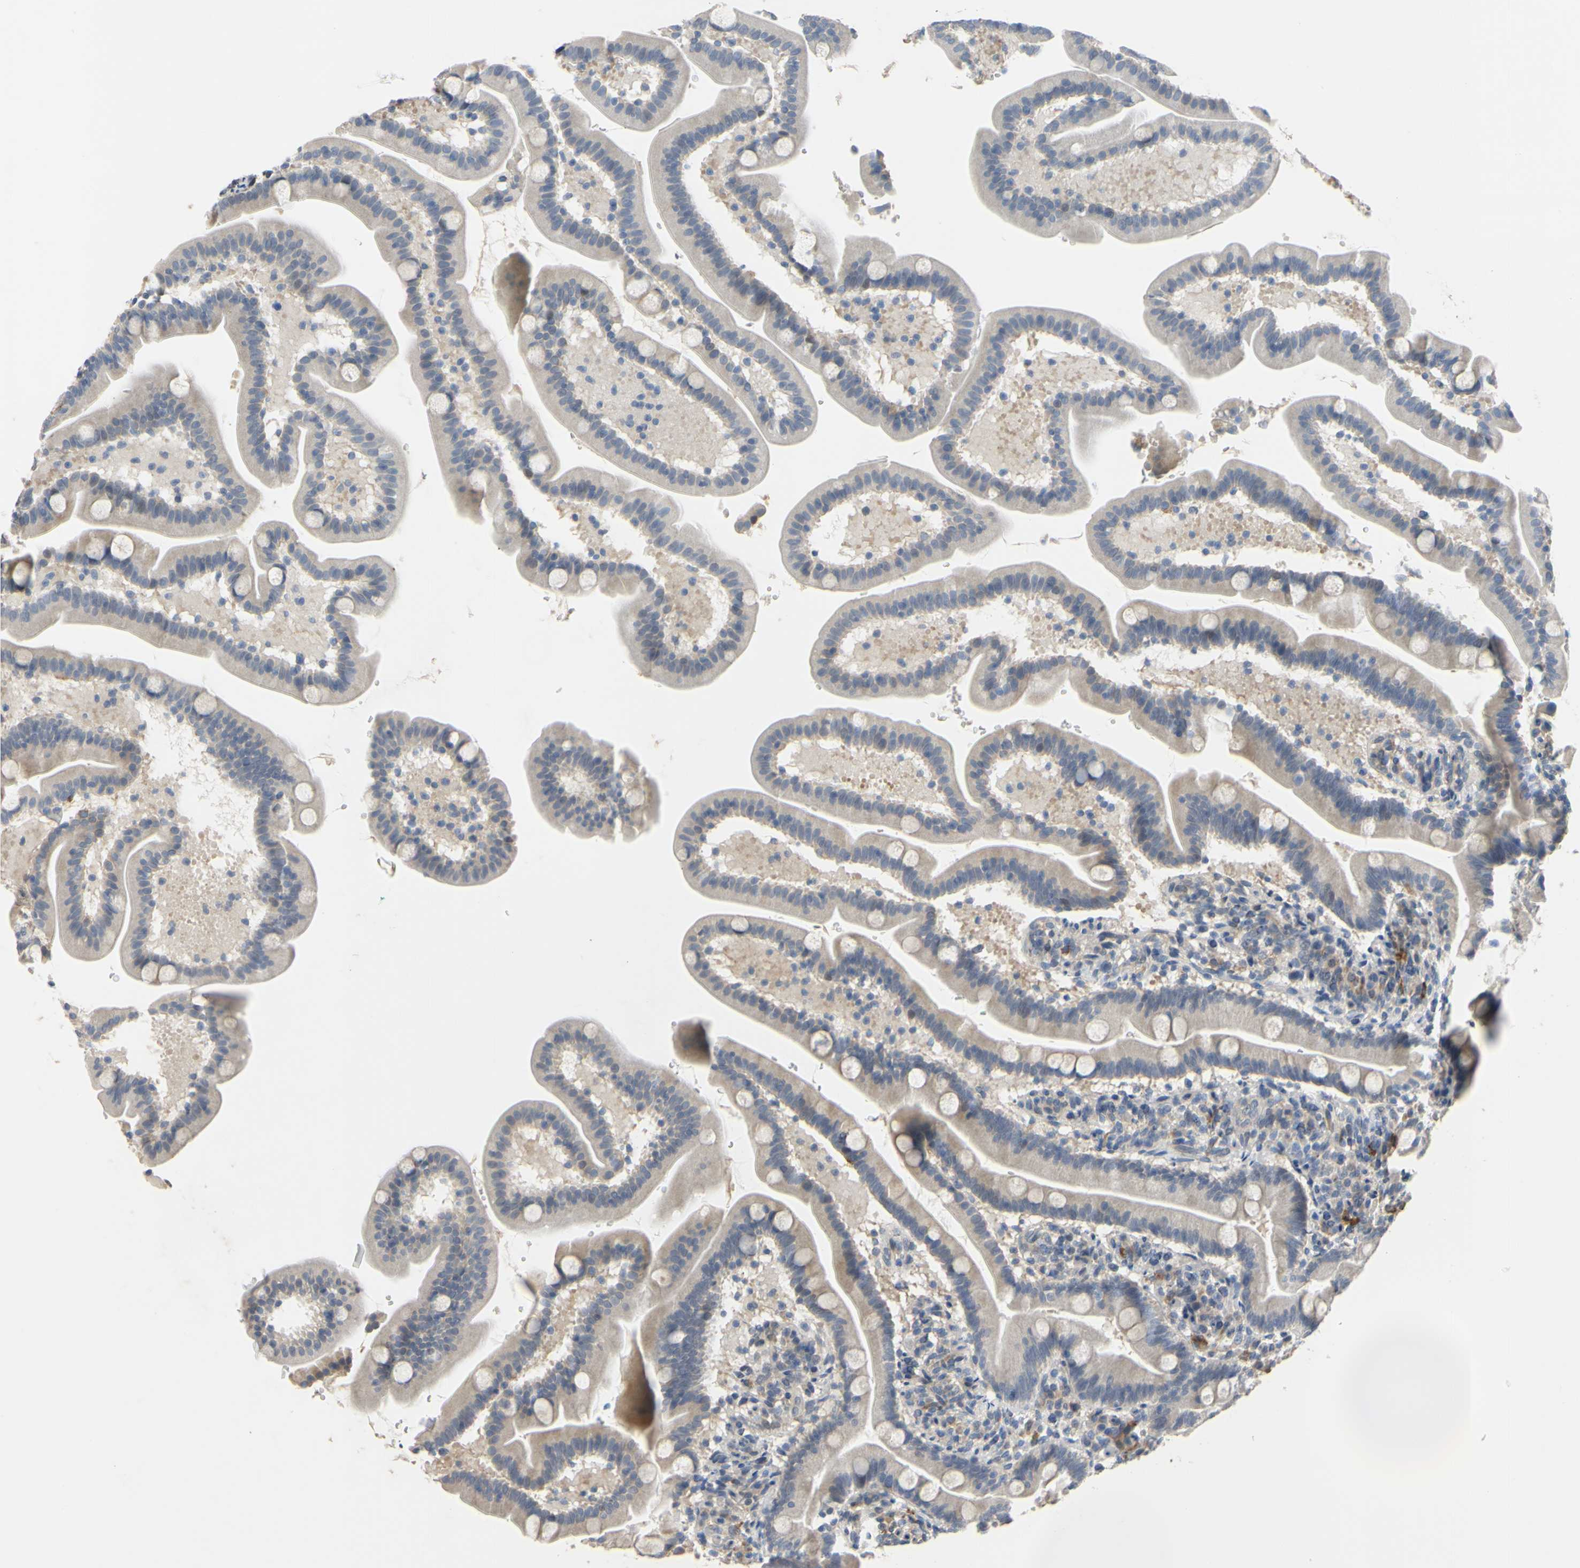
{"staining": {"intensity": "negative", "quantity": "none", "location": "none"}, "tissue": "duodenum", "cell_type": "Glandular cells", "image_type": "normal", "snomed": [{"axis": "morphology", "description": "Normal tissue, NOS"}, {"axis": "topography", "description": "Duodenum"}], "caption": "Duodenum stained for a protein using IHC exhibits no expression glandular cells.", "gene": "LHX9", "patient": {"sex": "male", "age": 54}}